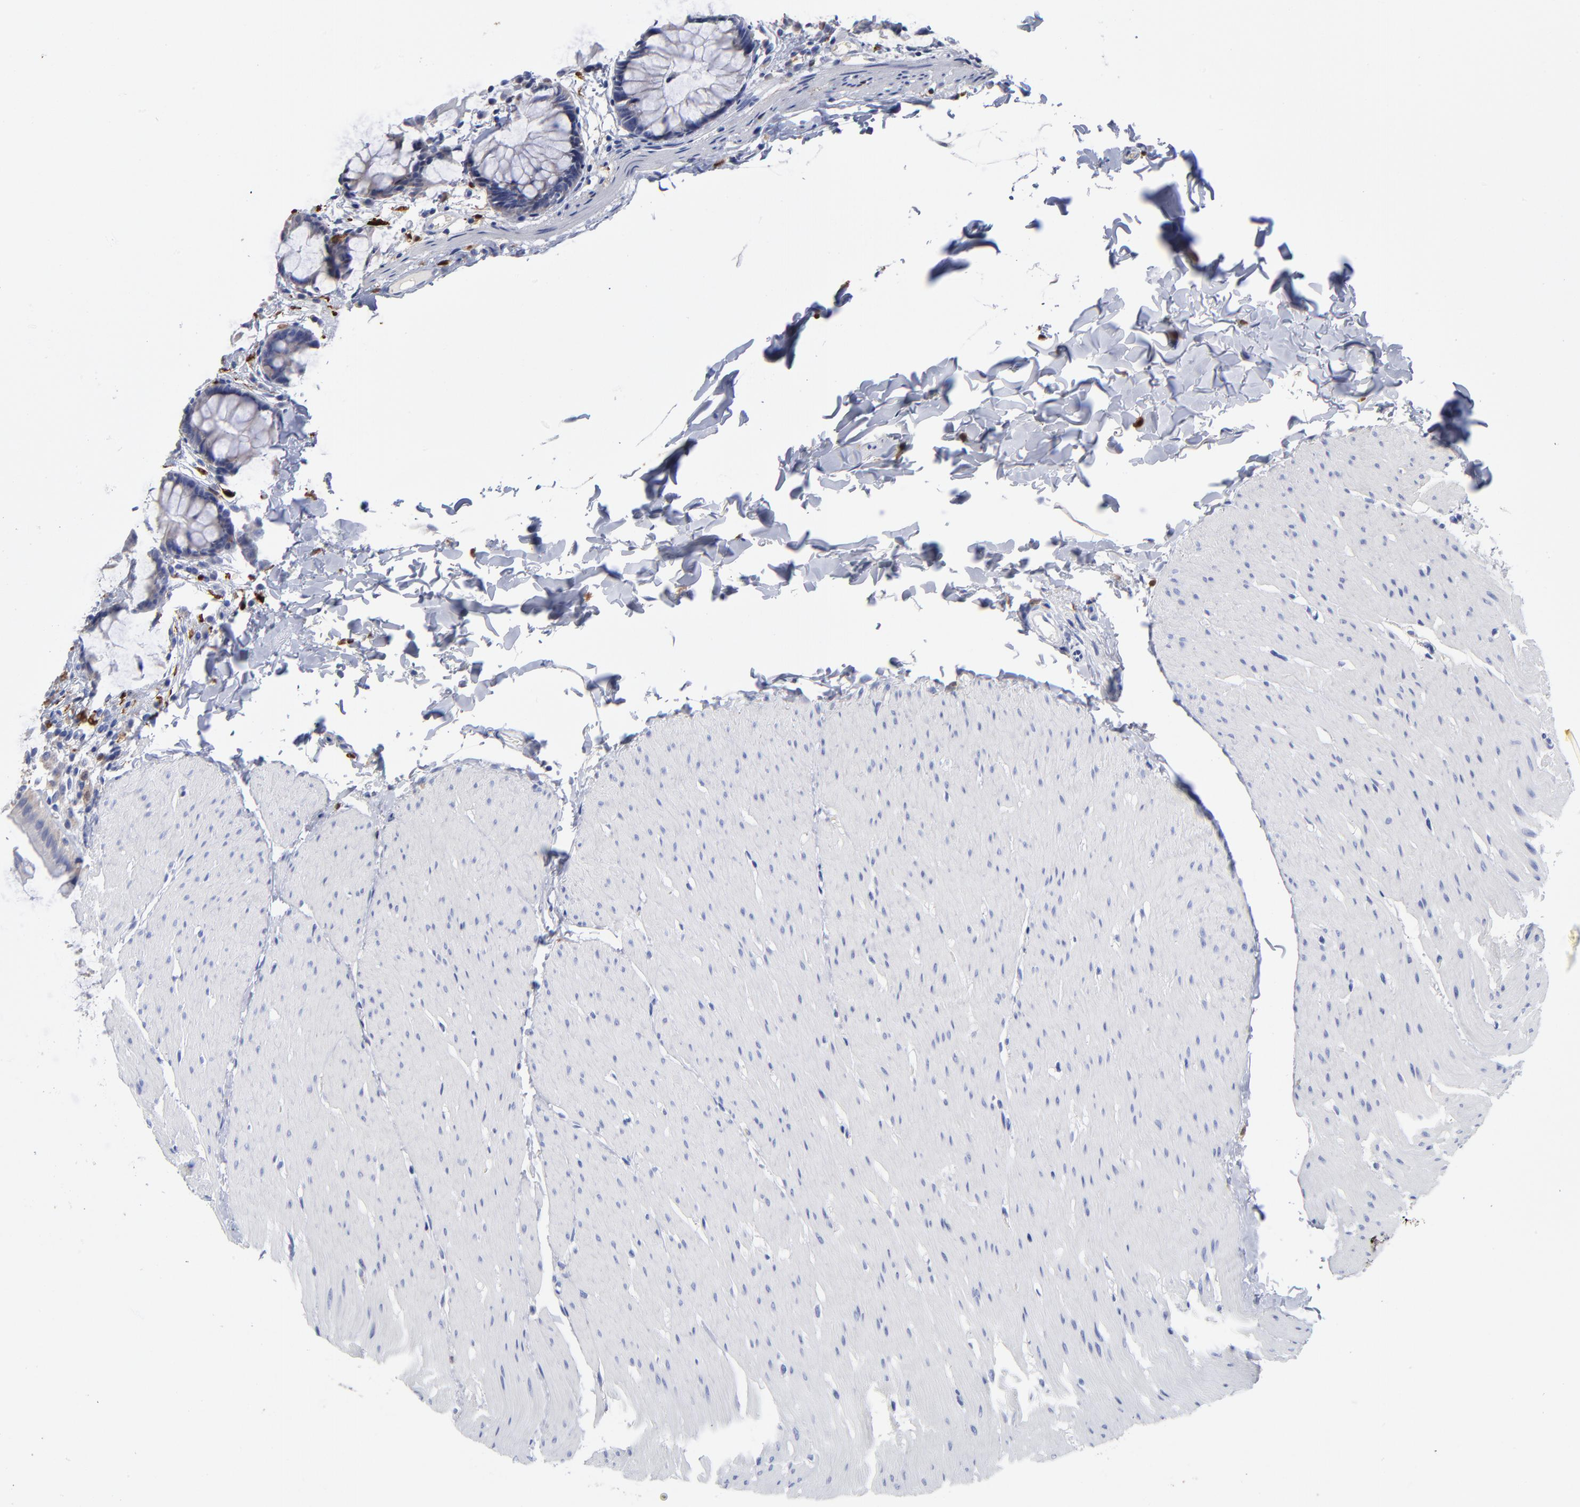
{"staining": {"intensity": "negative", "quantity": "none", "location": "none"}, "tissue": "colon", "cell_type": "Endothelial cells", "image_type": "normal", "snomed": [{"axis": "morphology", "description": "Normal tissue, NOS"}, {"axis": "topography", "description": "Smooth muscle"}, {"axis": "topography", "description": "Colon"}], "caption": "DAB (3,3'-diaminobenzidine) immunohistochemical staining of benign human colon shows no significant expression in endothelial cells.", "gene": "PTP4A1", "patient": {"sex": "male", "age": 67}}